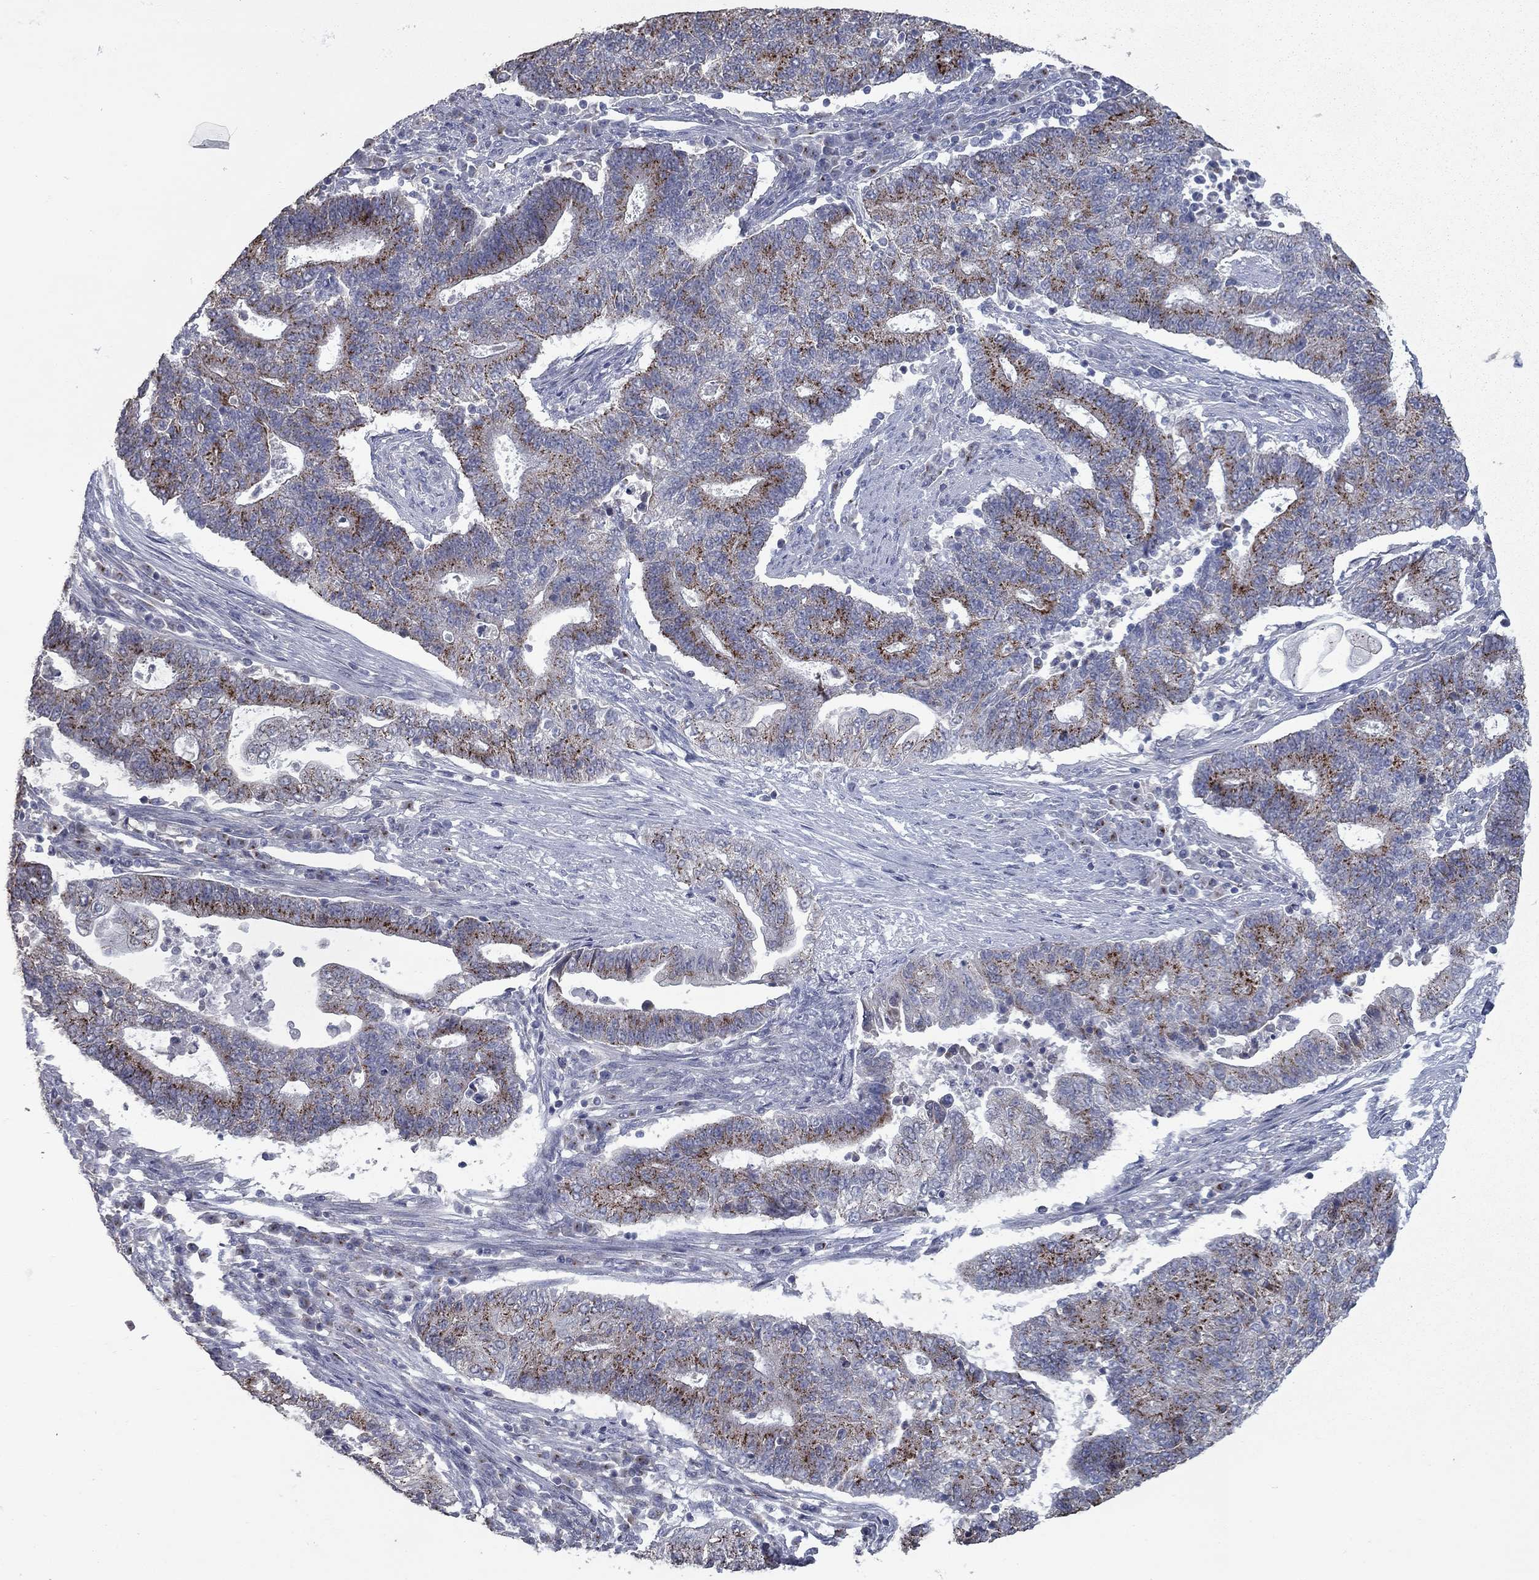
{"staining": {"intensity": "strong", "quantity": "<25%", "location": "cytoplasmic/membranous"}, "tissue": "endometrial cancer", "cell_type": "Tumor cells", "image_type": "cancer", "snomed": [{"axis": "morphology", "description": "Adenocarcinoma, NOS"}, {"axis": "topography", "description": "Uterus"}, {"axis": "topography", "description": "Endometrium"}], "caption": "Brown immunohistochemical staining in human endometrial cancer shows strong cytoplasmic/membranous expression in approximately <25% of tumor cells.", "gene": "KIAA0319L", "patient": {"sex": "female", "age": 54}}